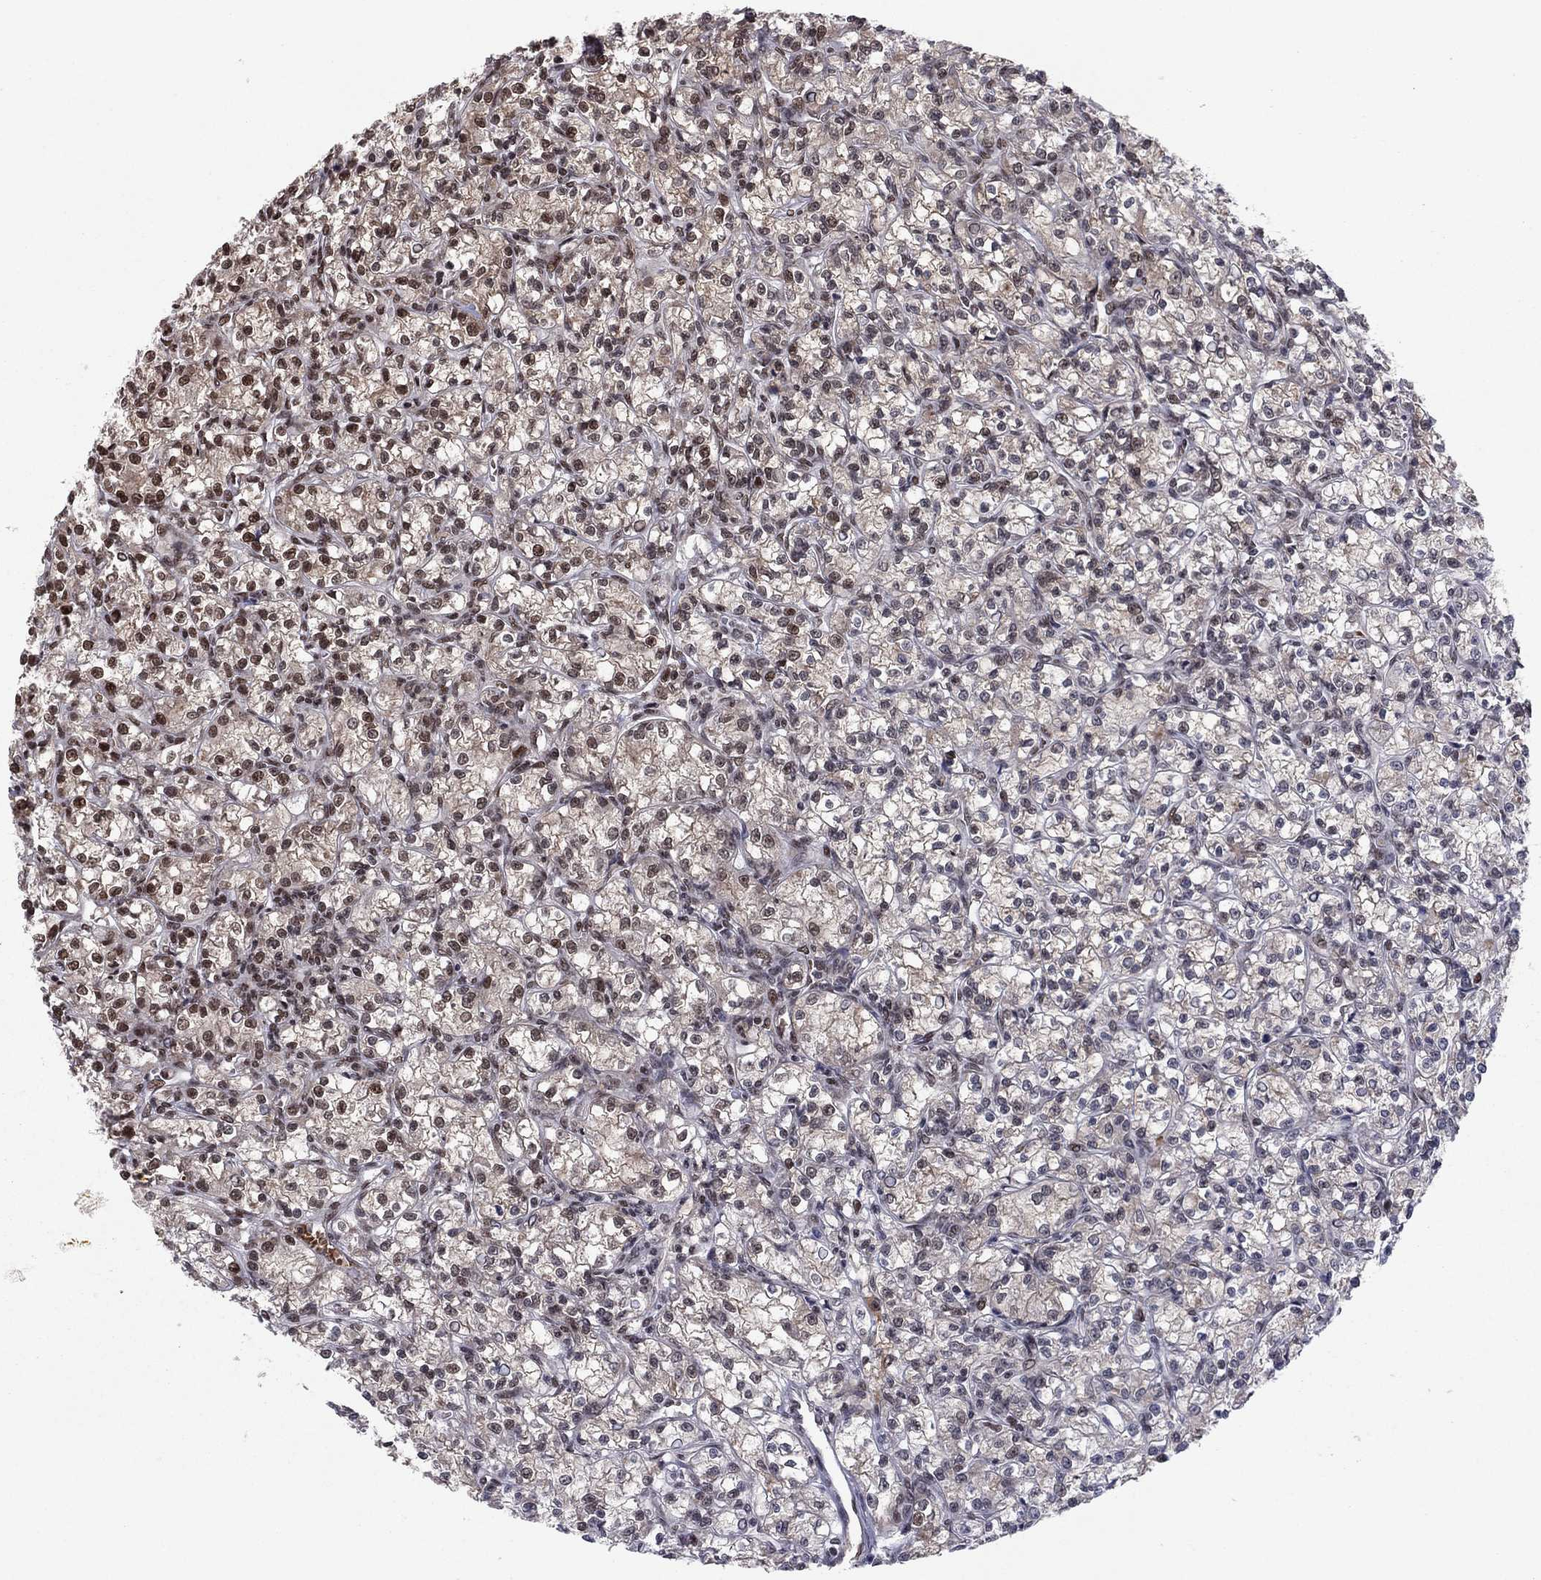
{"staining": {"intensity": "strong", "quantity": "<25%", "location": "nuclear"}, "tissue": "renal cancer", "cell_type": "Tumor cells", "image_type": "cancer", "snomed": [{"axis": "morphology", "description": "Adenocarcinoma, NOS"}, {"axis": "topography", "description": "Kidney"}], "caption": "Approximately <25% of tumor cells in human renal cancer (adenocarcinoma) show strong nuclear protein expression as visualized by brown immunohistochemical staining.", "gene": "USP54", "patient": {"sex": "female", "age": 59}}